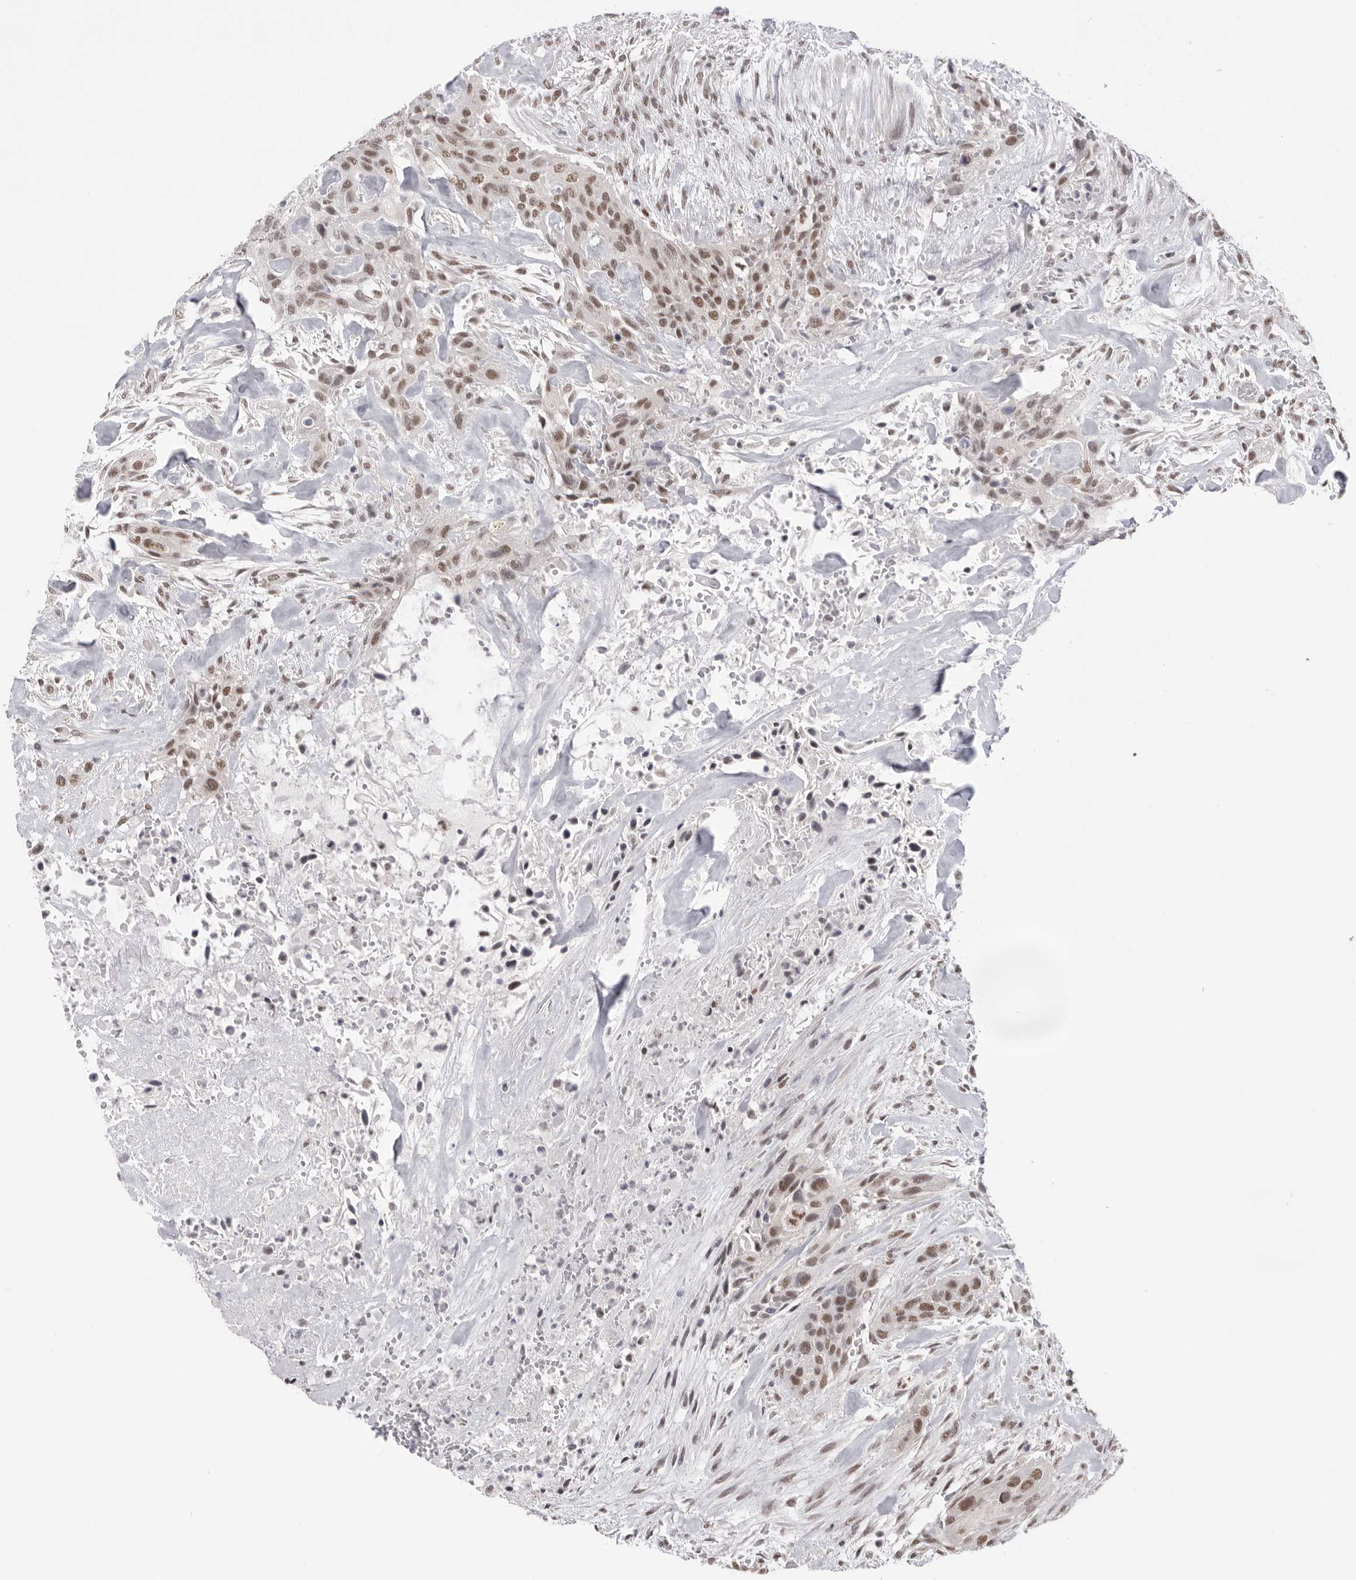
{"staining": {"intensity": "moderate", "quantity": ">75%", "location": "nuclear"}, "tissue": "urothelial cancer", "cell_type": "Tumor cells", "image_type": "cancer", "snomed": [{"axis": "morphology", "description": "Urothelial carcinoma, High grade"}, {"axis": "topography", "description": "Urinary bladder"}], "caption": "The micrograph exhibits staining of urothelial cancer, revealing moderate nuclear protein expression (brown color) within tumor cells. The protein is shown in brown color, while the nuclei are stained blue.", "gene": "BCLAF3", "patient": {"sex": "male", "age": 35}}